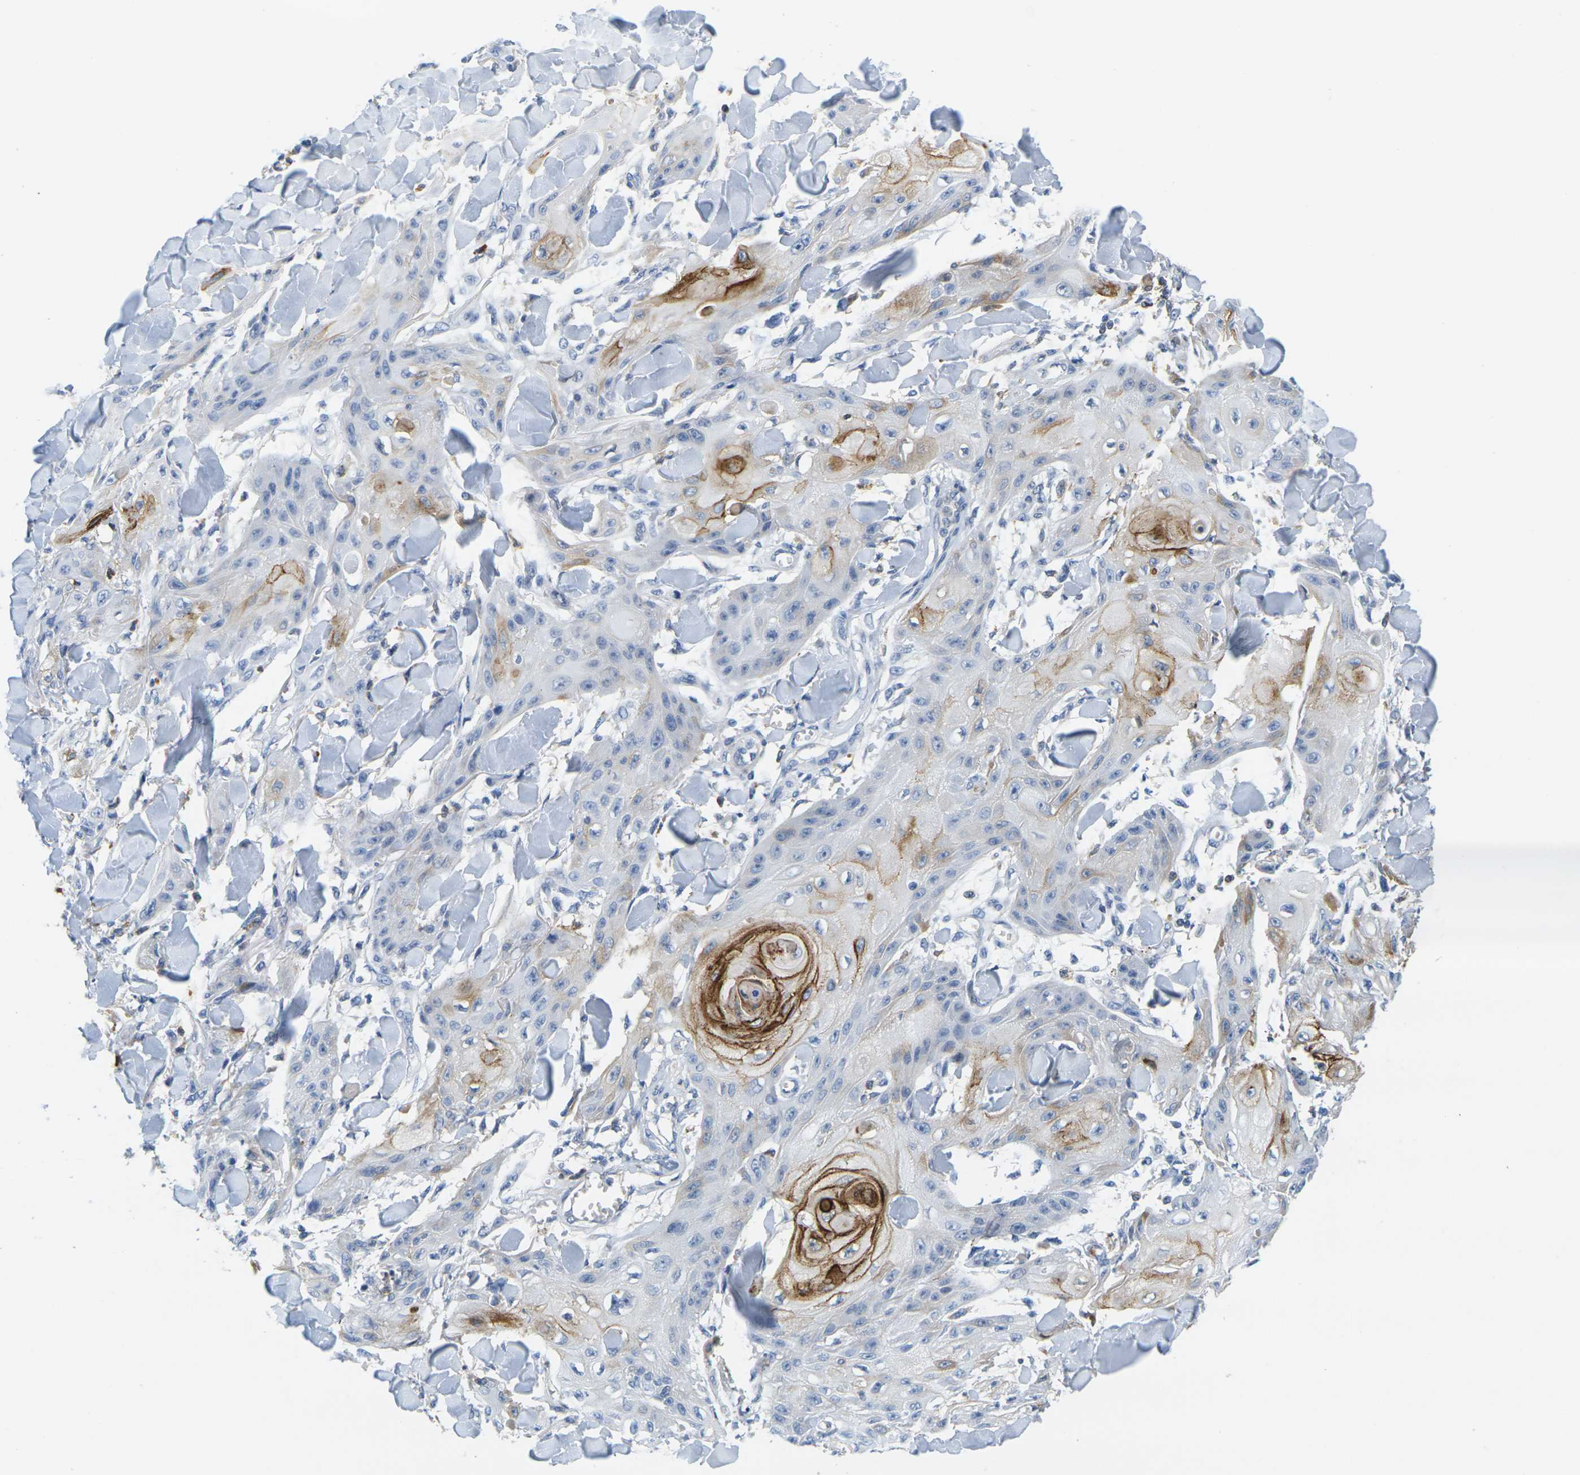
{"staining": {"intensity": "moderate", "quantity": "<25%", "location": "cytoplasmic/membranous"}, "tissue": "skin cancer", "cell_type": "Tumor cells", "image_type": "cancer", "snomed": [{"axis": "morphology", "description": "Squamous cell carcinoma, NOS"}, {"axis": "topography", "description": "Skin"}], "caption": "A brown stain shows moderate cytoplasmic/membranous positivity of a protein in human squamous cell carcinoma (skin) tumor cells. (Stains: DAB in brown, nuclei in blue, Microscopy: brightfield microscopy at high magnification).", "gene": "KLK5", "patient": {"sex": "male", "age": 74}}